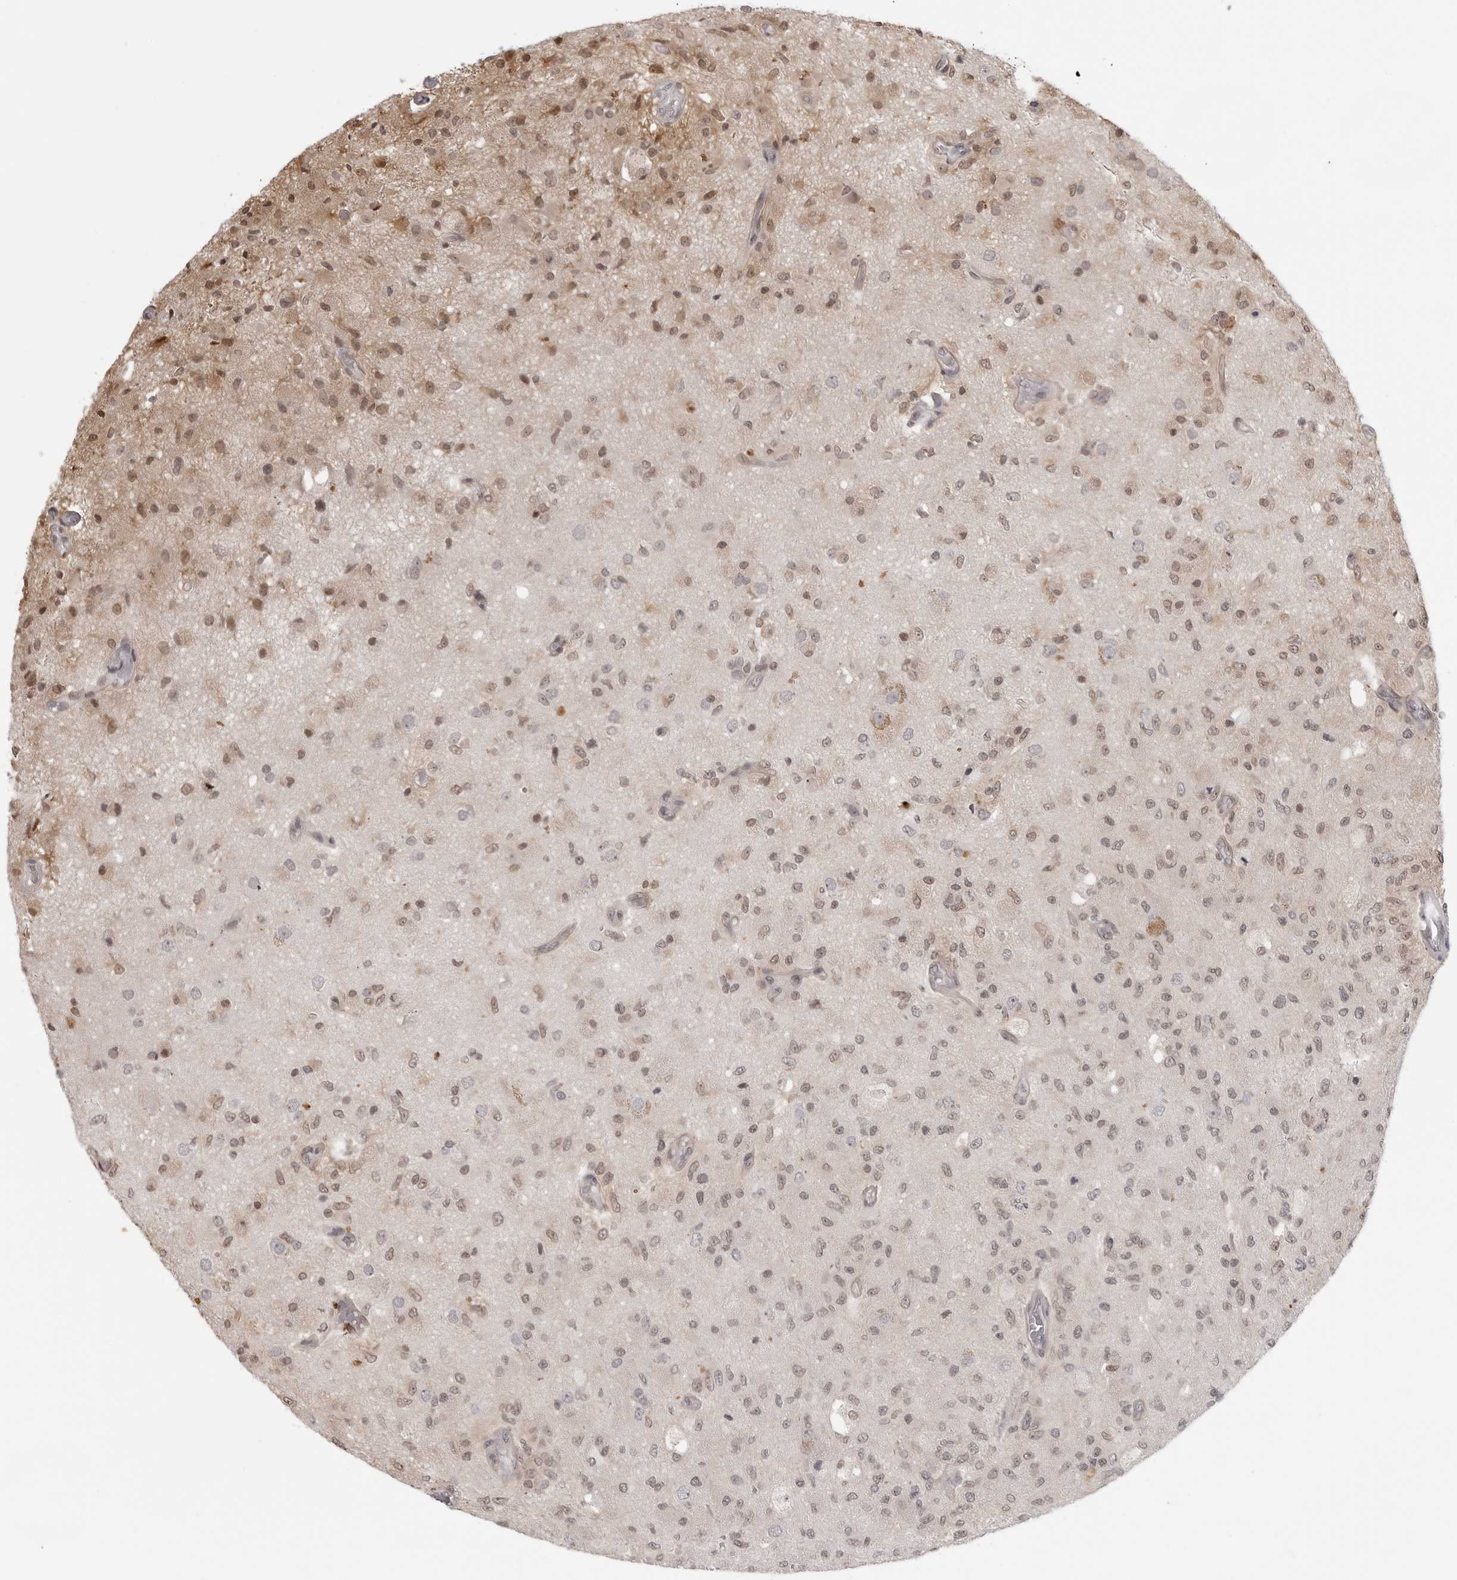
{"staining": {"intensity": "moderate", "quantity": "25%-75%", "location": "nuclear"}, "tissue": "glioma", "cell_type": "Tumor cells", "image_type": "cancer", "snomed": [{"axis": "morphology", "description": "Normal tissue, NOS"}, {"axis": "morphology", "description": "Glioma, malignant, High grade"}, {"axis": "topography", "description": "Cerebral cortex"}], "caption": "Brown immunohistochemical staining in human glioma exhibits moderate nuclear expression in approximately 25%-75% of tumor cells. The staining was performed using DAB to visualize the protein expression in brown, while the nuclei were stained in blue with hematoxylin (Magnification: 20x).", "gene": "SRGAP2", "patient": {"sex": "male", "age": 77}}